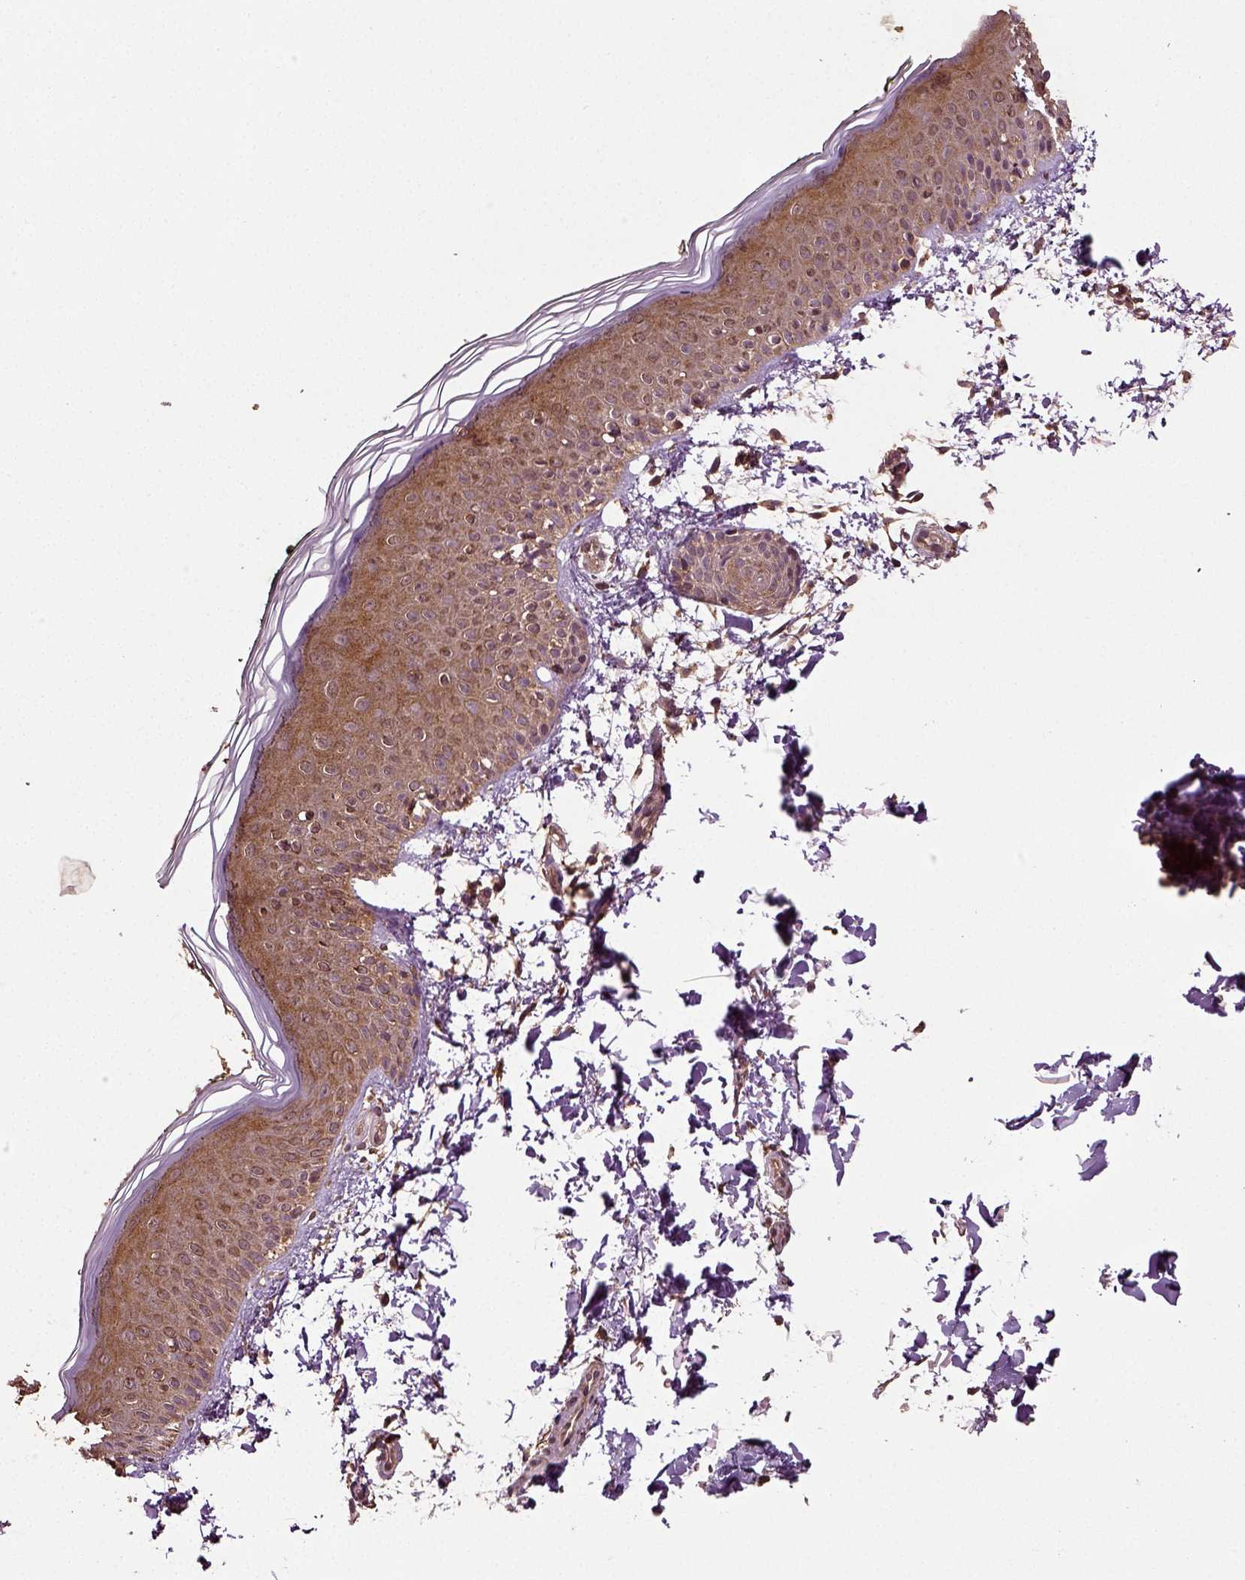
{"staining": {"intensity": "moderate", "quantity": "<25%", "location": "cytoplasmic/membranous"}, "tissue": "skin", "cell_type": "Fibroblasts", "image_type": "normal", "snomed": [{"axis": "morphology", "description": "Normal tissue, NOS"}, {"axis": "topography", "description": "Skin"}], "caption": "Immunohistochemical staining of unremarkable skin displays low levels of moderate cytoplasmic/membranous expression in about <25% of fibroblasts.", "gene": "ERV3", "patient": {"sex": "female", "age": 62}}